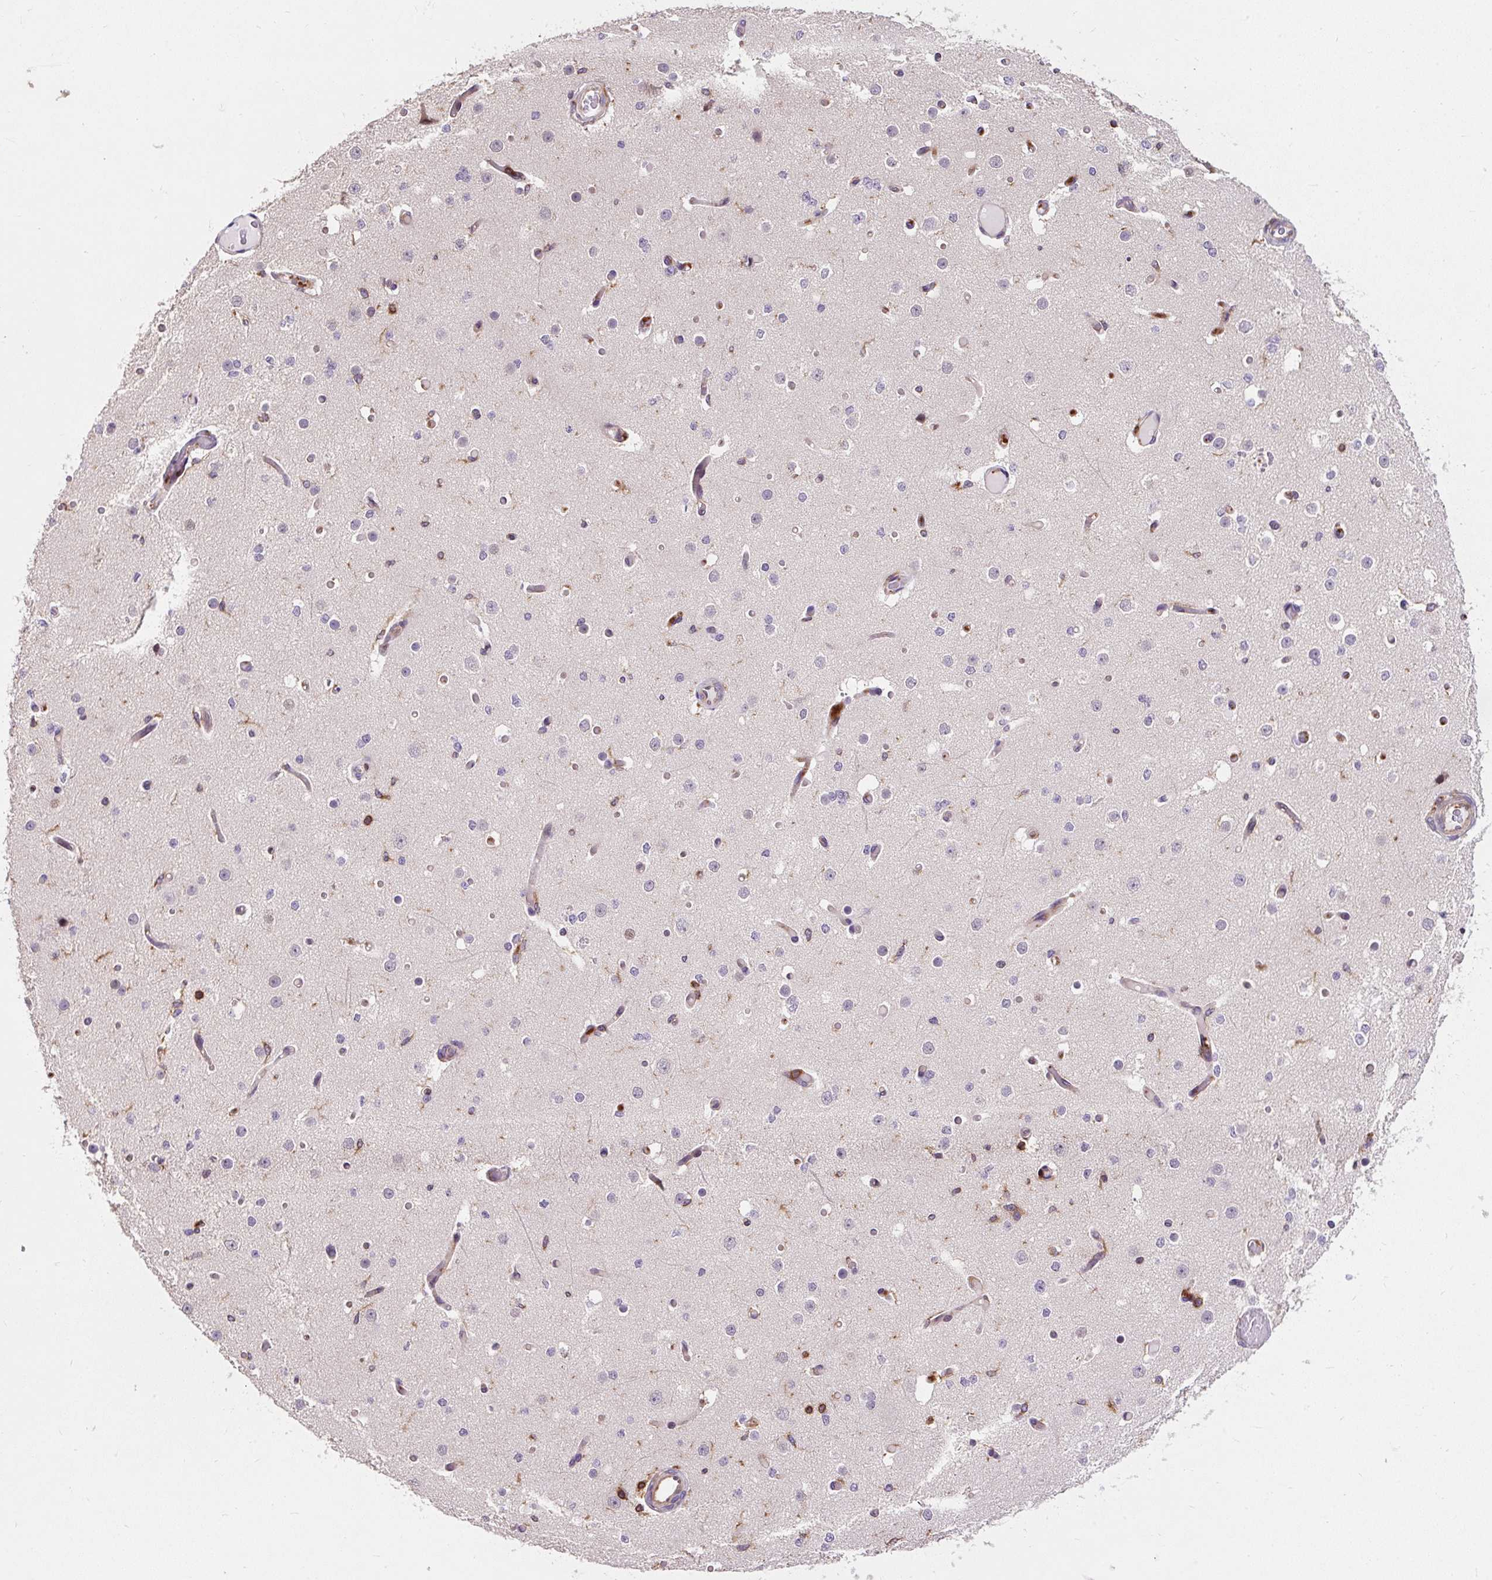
{"staining": {"intensity": "moderate", "quantity": "<25%", "location": "cytoplasmic/membranous"}, "tissue": "cerebral cortex", "cell_type": "Endothelial cells", "image_type": "normal", "snomed": [{"axis": "morphology", "description": "Normal tissue, NOS"}, {"axis": "morphology", "description": "Inflammation, NOS"}, {"axis": "topography", "description": "Cerebral cortex"}], "caption": "Moderate cytoplasmic/membranous protein positivity is appreciated in approximately <25% of endothelial cells in cerebral cortex. (IHC, brightfield microscopy, high magnification).", "gene": "CISD3", "patient": {"sex": "male", "age": 6}}